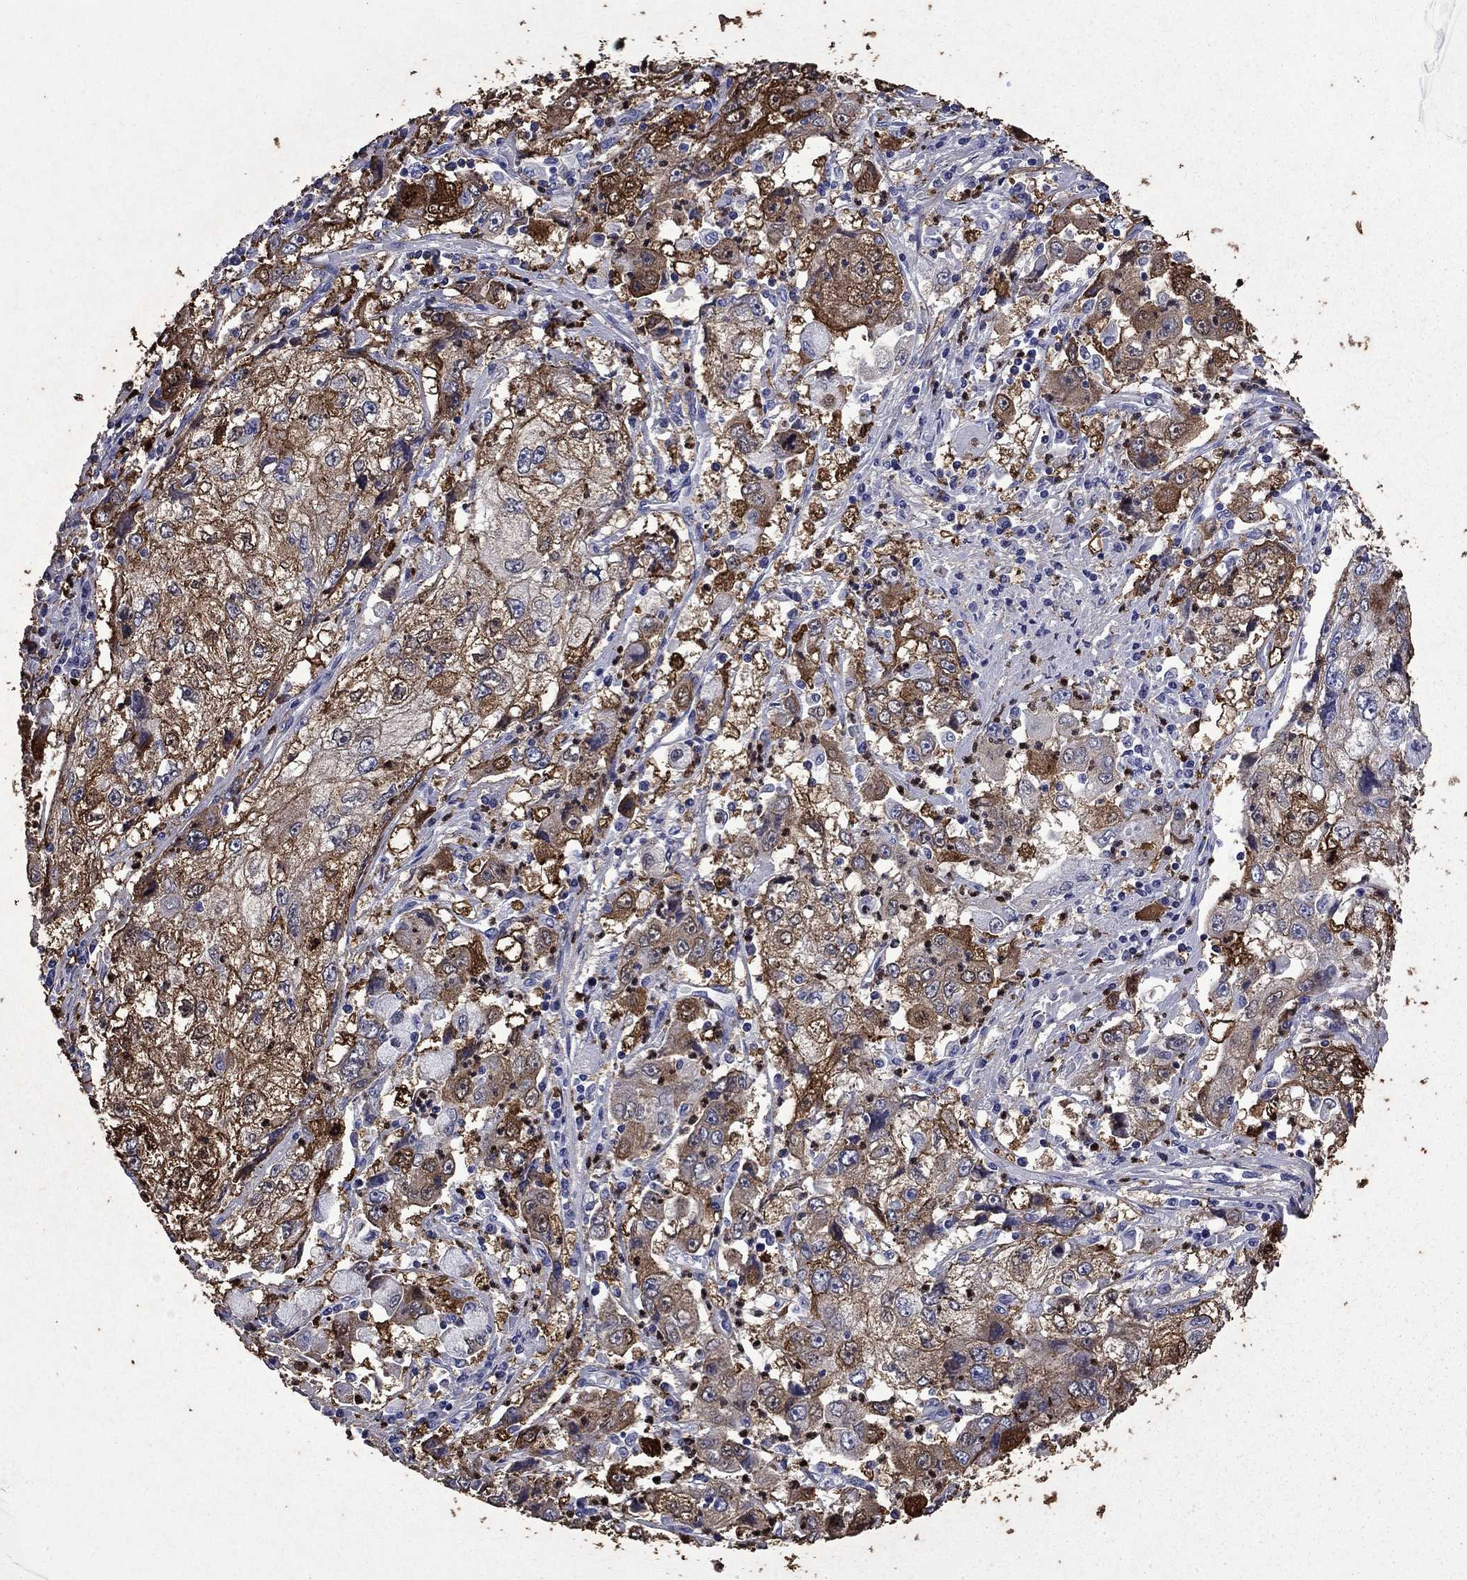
{"staining": {"intensity": "strong", "quantity": "25%-75%", "location": "cytoplasmic/membranous"}, "tissue": "cervical cancer", "cell_type": "Tumor cells", "image_type": "cancer", "snomed": [{"axis": "morphology", "description": "Squamous cell carcinoma, NOS"}, {"axis": "topography", "description": "Cervix"}], "caption": "Cervical cancer (squamous cell carcinoma) tissue displays strong cytoplasmic/membranous expression in about 25%-75% of tumor cells Using DAB (3,3'-diaminobenzidine) (brown) and hematoxylin (blue) stains, captured at high magnification using brightfield microscopy.", "gene": "TRIM29", "patient": {"sex": "female", "age": 36}}